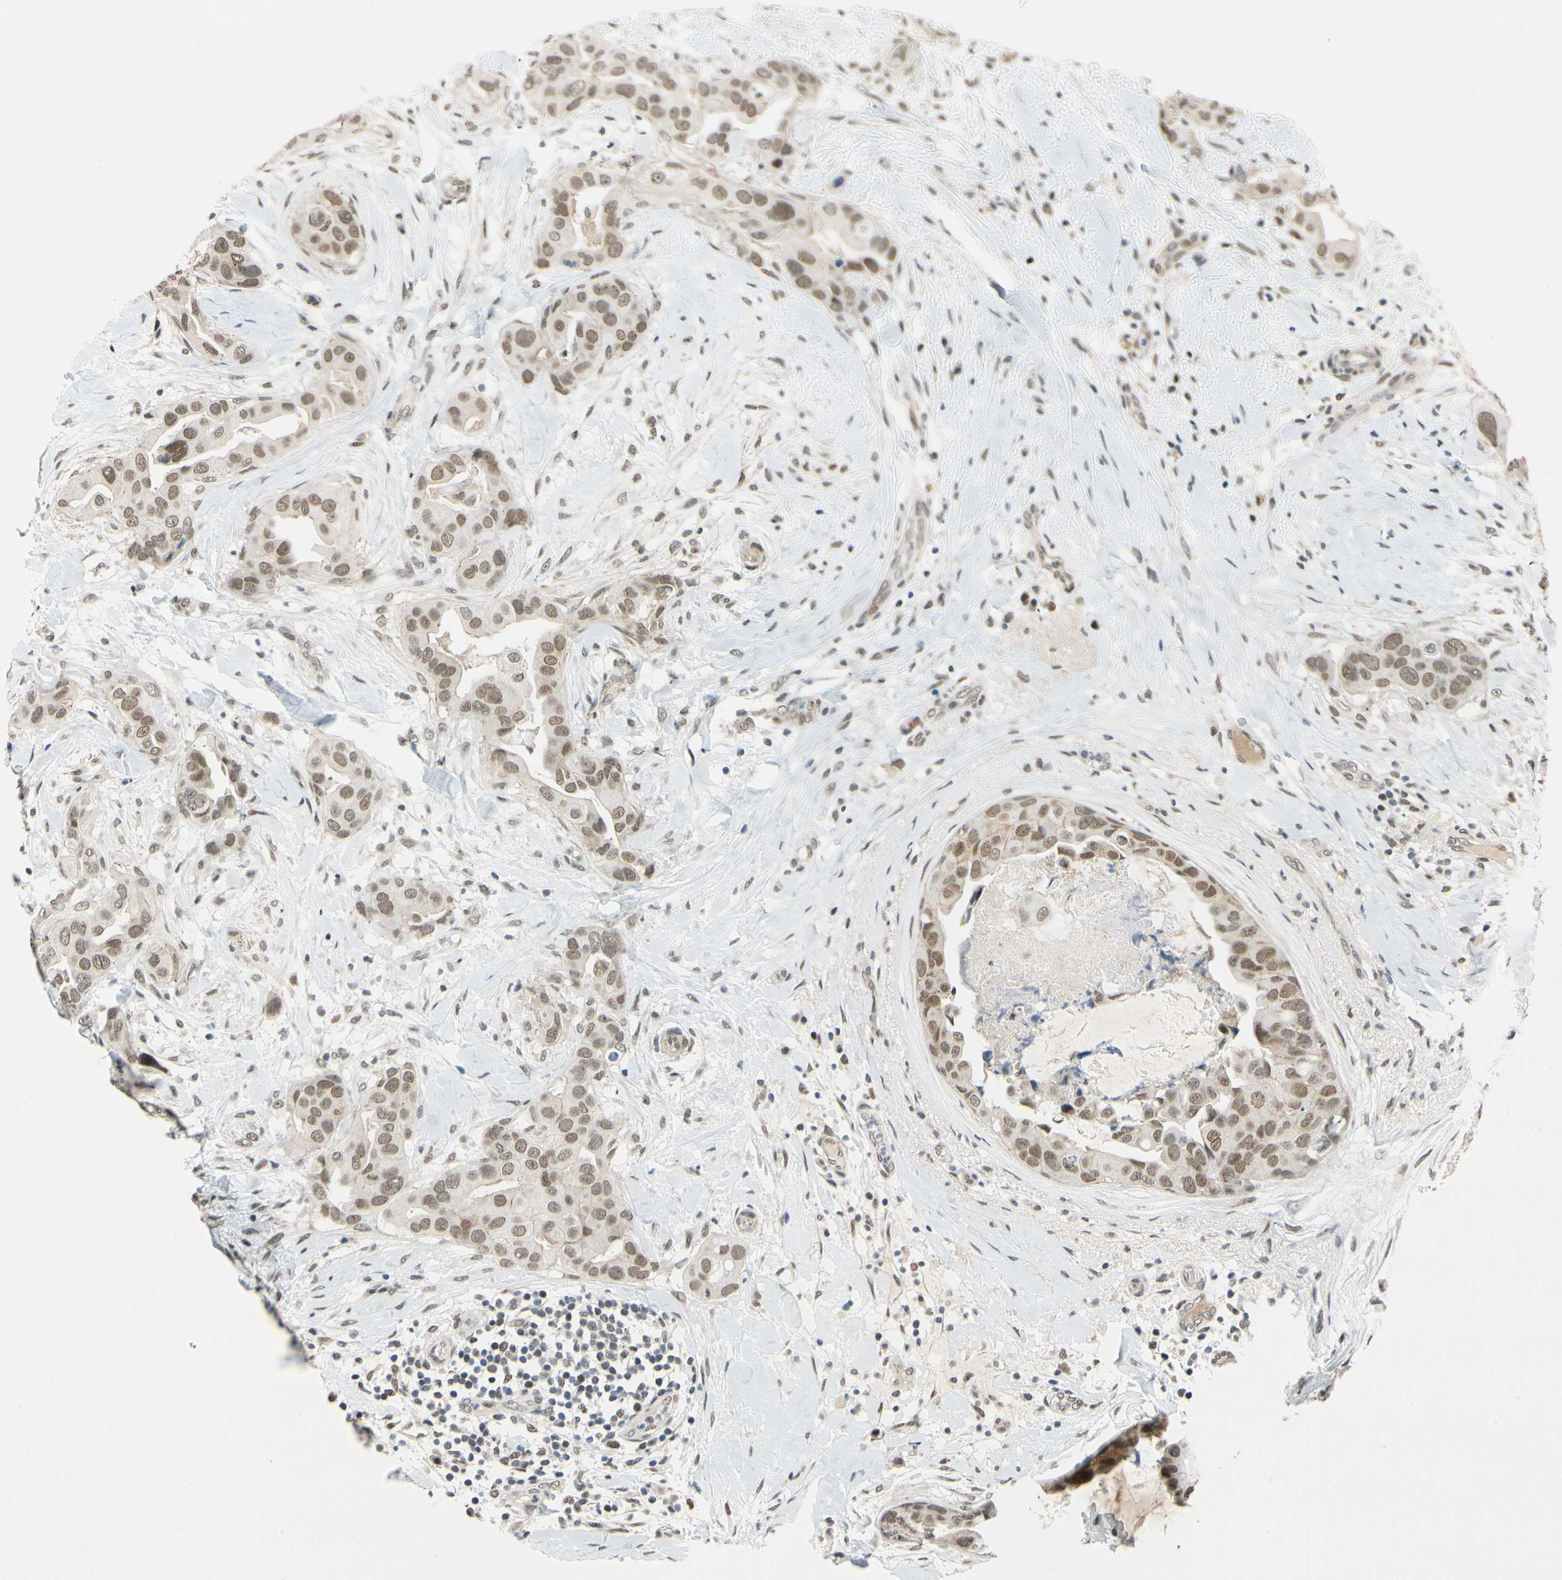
{"staining": {"intensity": "moderate", "quantity": ">75%", "location": "nuclear"}, "tissue": "breast cancer", "cell_type": "Tumor cells", "image_type": "cancer", "snomed": [{"axis": "morphology", "description": "Duct carcinoma"}, {"axis": "topography", "description": "Breast"}], "caption": "The photomicrograph shows a brown stain indicating the presence of a protein in the nuclear of tumor cells in breast cancer.", "gene": "POGZ", "patient": {"sex": "female", "age": 40}}